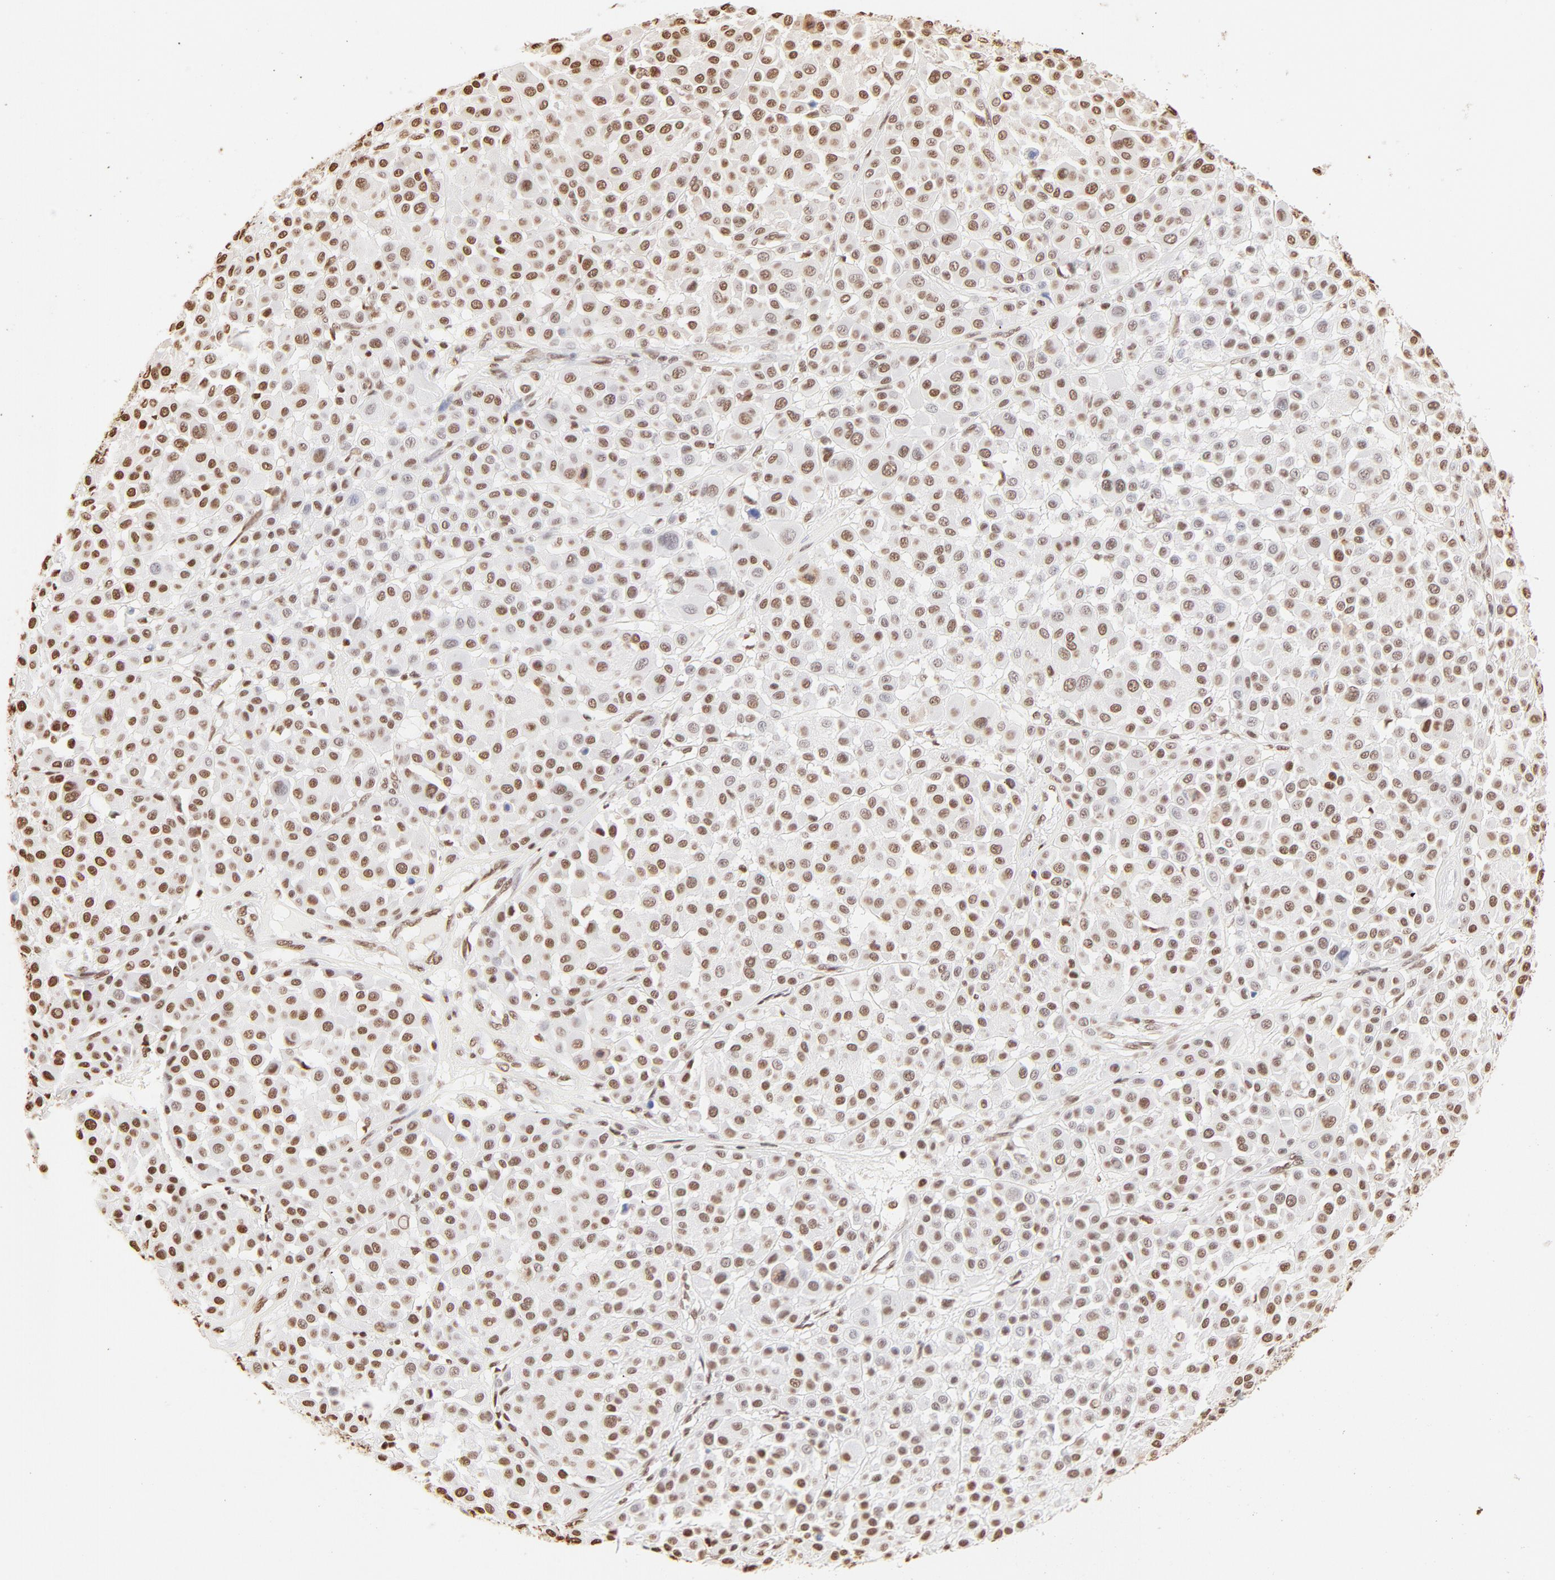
{"staining": {"intensity": "moderate", "quantity": ">75%", "location": "cytoplasmic/membranous,nuclear"}, "tissue": "melanoma", "cell_type": "Tumor cells", "image_type": "cancer", "snomed": [{"axis": "morphology", "description": "Malignant melanoma, Metastatic site"}, {"axis": "topography", "description": "Soft tissue"}], "caption": "Human malignant melanoma (metastatic site) stained for a protein (brown) demonstrates moderate cytoplasmic/membranous and nuclear positive expression in about >75% of tumor cells.", "gene": "ZNF540", "patient": {"sex": "male", "age": 41}}